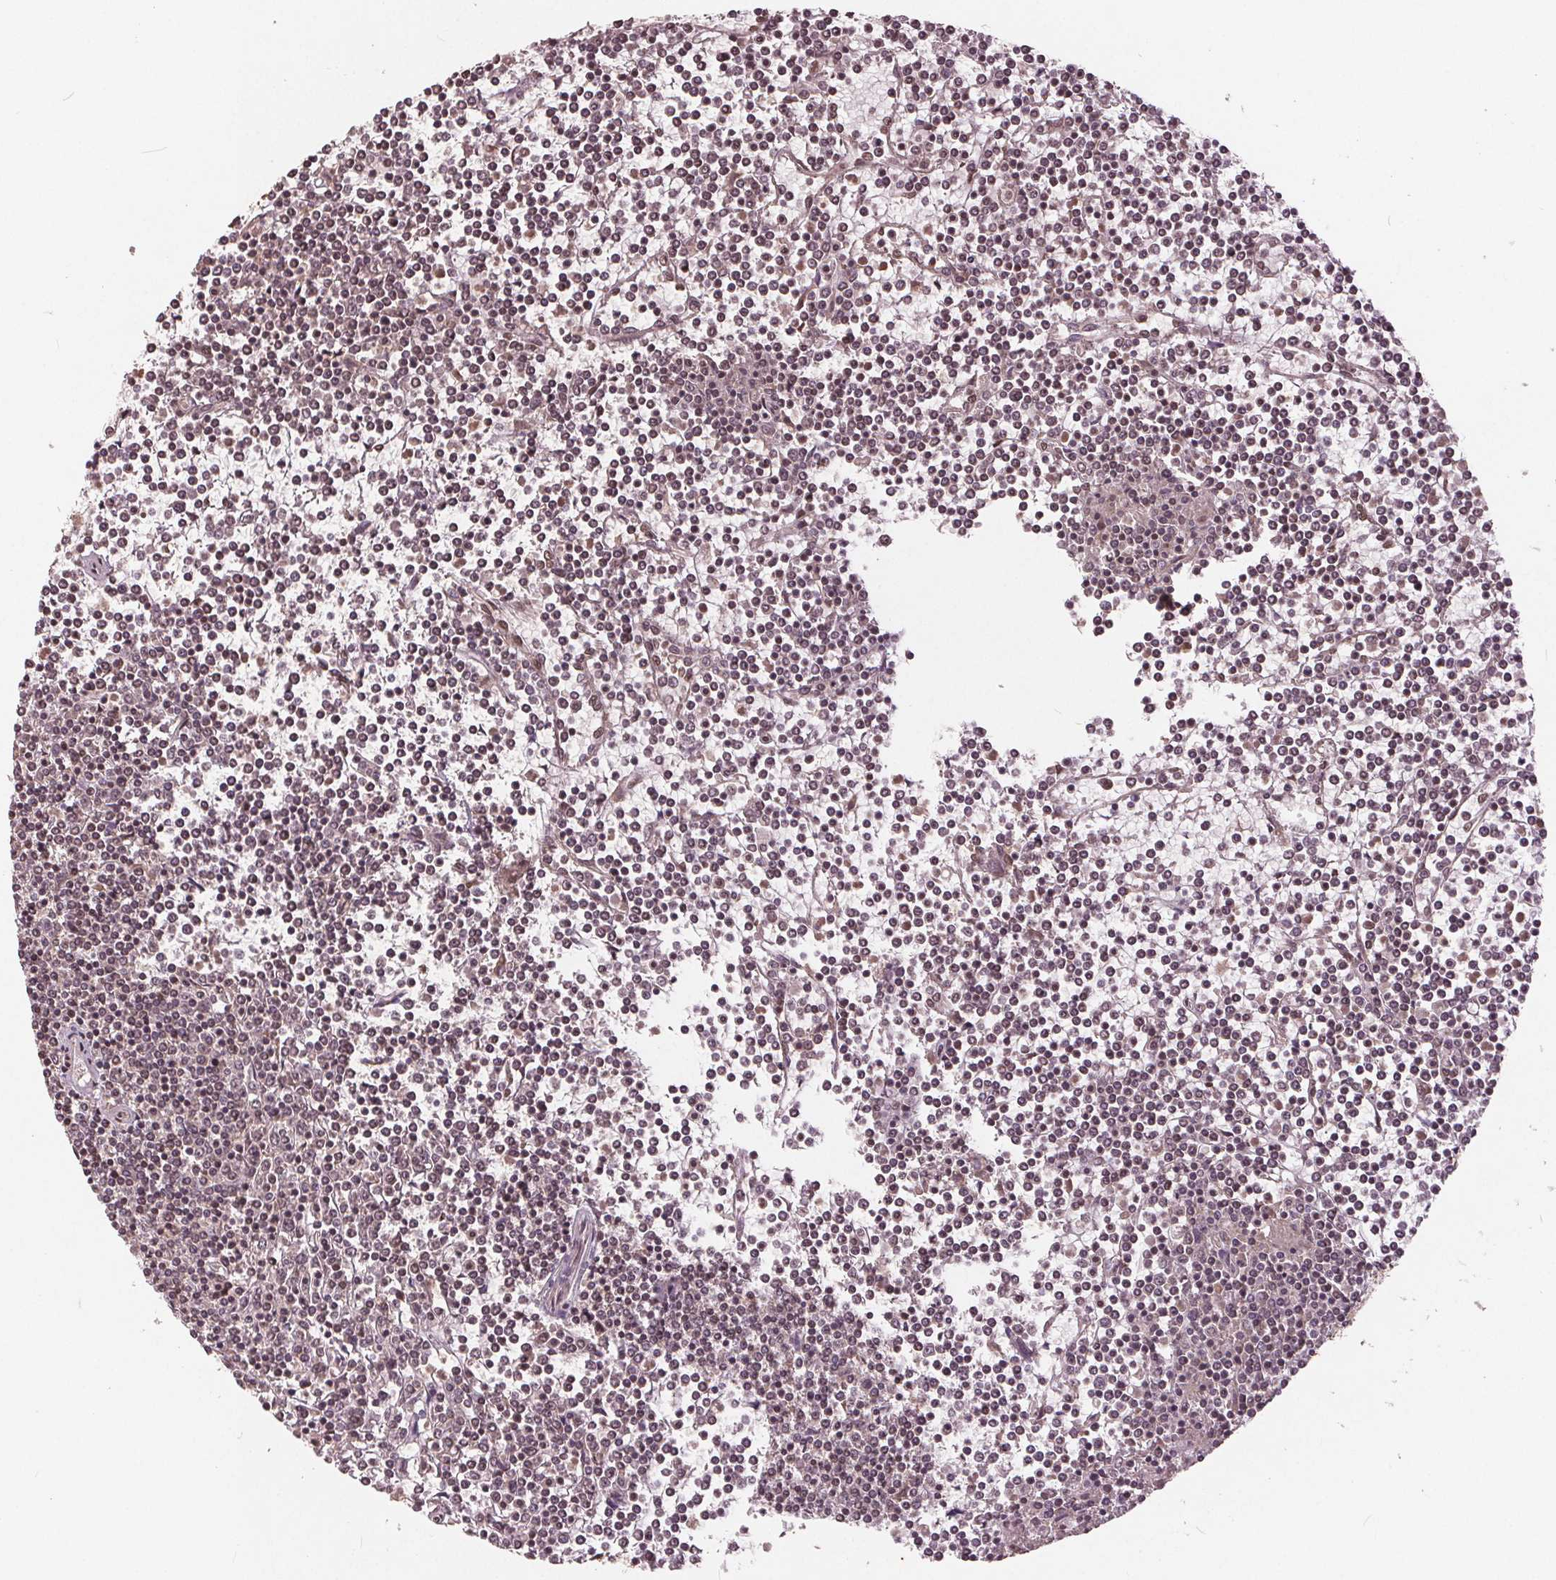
{"staining": {"intensity": "weak", "quantity": "<25%", "location": "nuclear"}, "tissue": "lymphoma", "cell_type": "Tumor cells", "image_type": "cancer", "snomed": [{"axis": "morphology", "description": "Malignant lymphoma, non-Hodgkin's type, Low grade"}, {"axis": "topography", "description": "Spleen"}], "caption": "Protein analysis of lymphoma demonstrates no significant expression in tumor cells. (DAB immunohistochemistry (IHC) visualized using brightfield microscopy, high magnification).", "gene": "HIF1AN", "patient": {"sex": "female", "age": 19}}